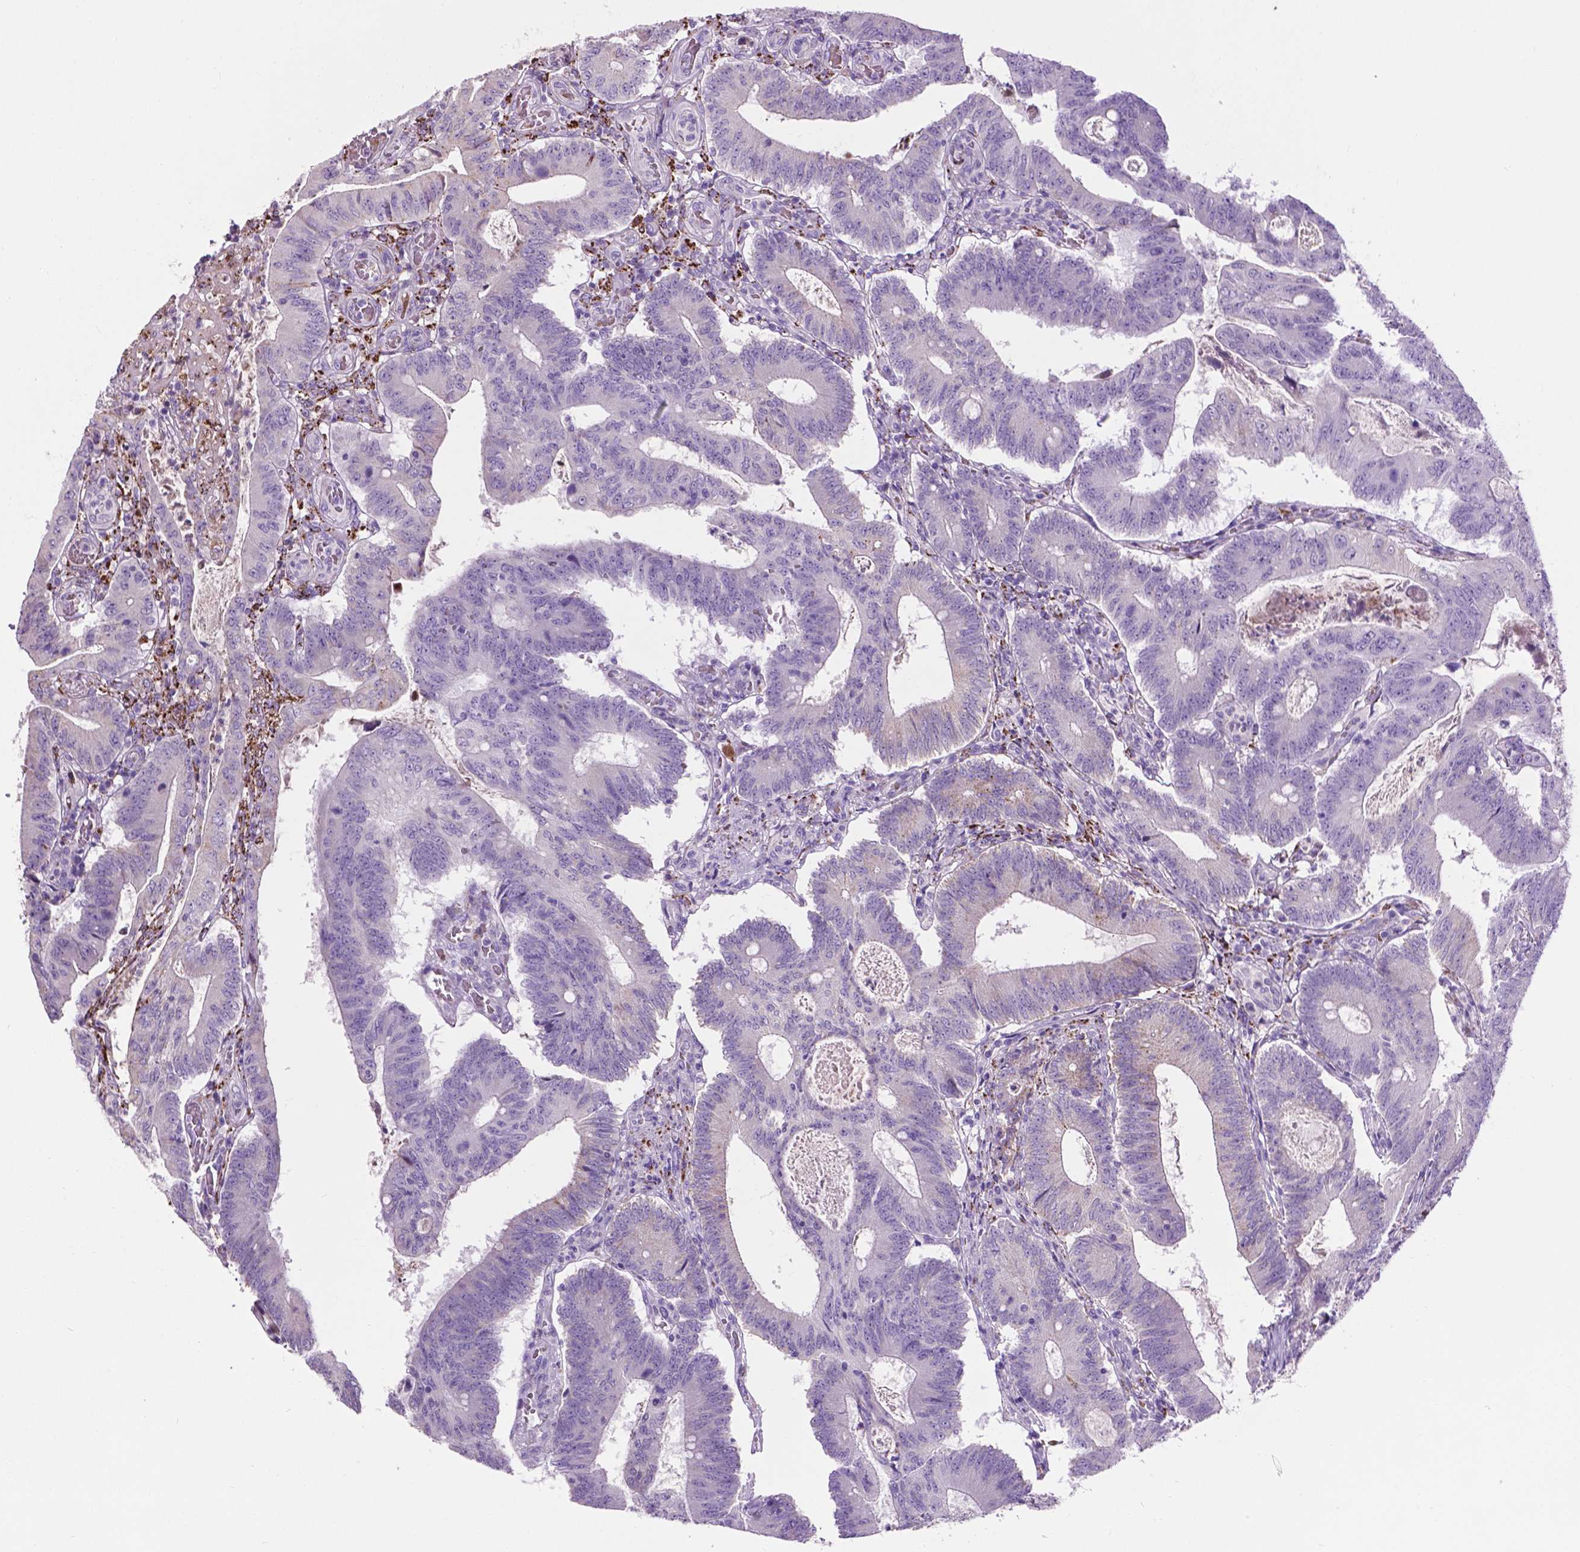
{"staining": {"intensity": "negative", "quantity": "none", "location": "none"}, "tissue": "colorectal cancer", "cell_type": "Tumor cells", "image_type": "cancer", "snomed": [{"axis": "morphology", "description": "Adenocarcinoma, NOS"}, {"axis": "topography", "description": "Colon"}], "caption": "A photomicrograph of human colorectal cancer is negative for staining in tumor cells. Nuclei are stained in blue.", "gene": "TMEM132E", "patient": {"sex": "female", "age": 70}}